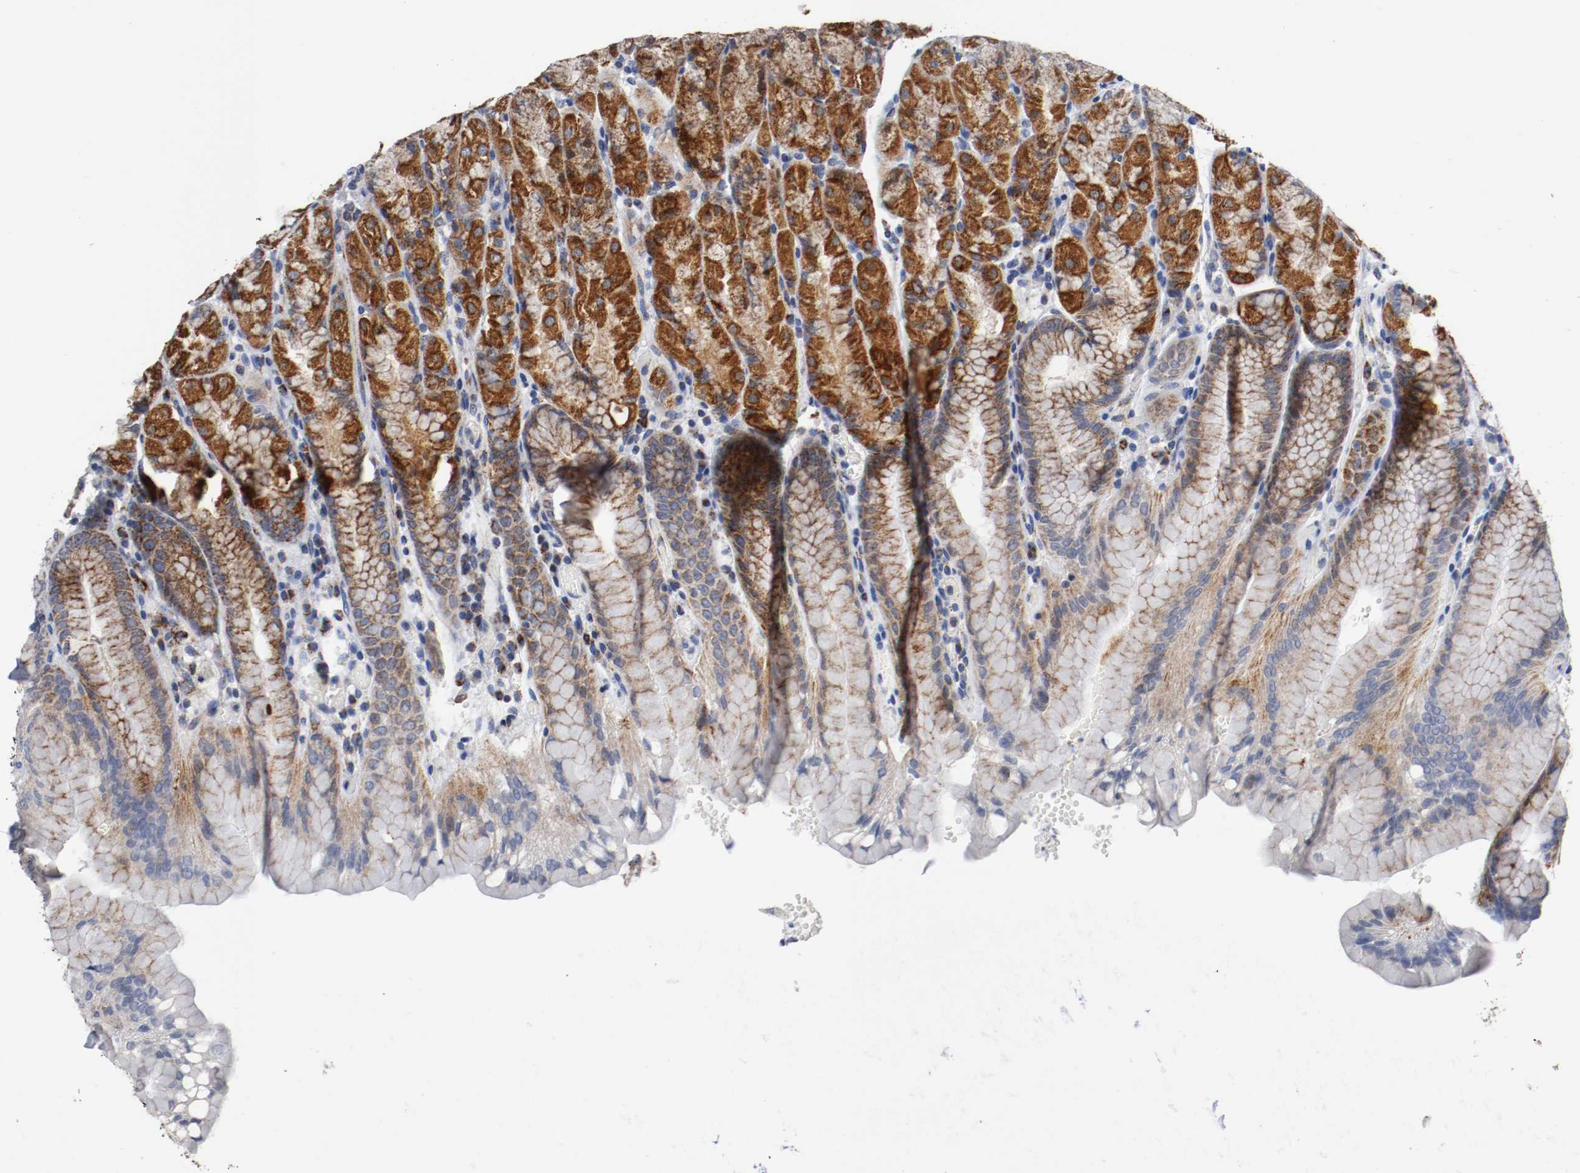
{"staining": {"intensity": "strong", "quantity": ">75%", "location": "cytoplasmic/membranous"}, "tissue": "stomach", "cell_type": "Glandular cells", "image_type": "normal", "snomed": [{"axis": "morphology", "description": "Normal tissue, NOS"}, {"axis": "topography", "description": "Stomach, upper"}, {"axis": "topography", "description": "Stomach"}], "caption": "Protein expression analysis of normal stomach shows strong cytoplasmic/membranous positivity in approximately >75% of glandular cells.", "gene": "TUBD1", "patient": {"sex": "male", "age": 76}}